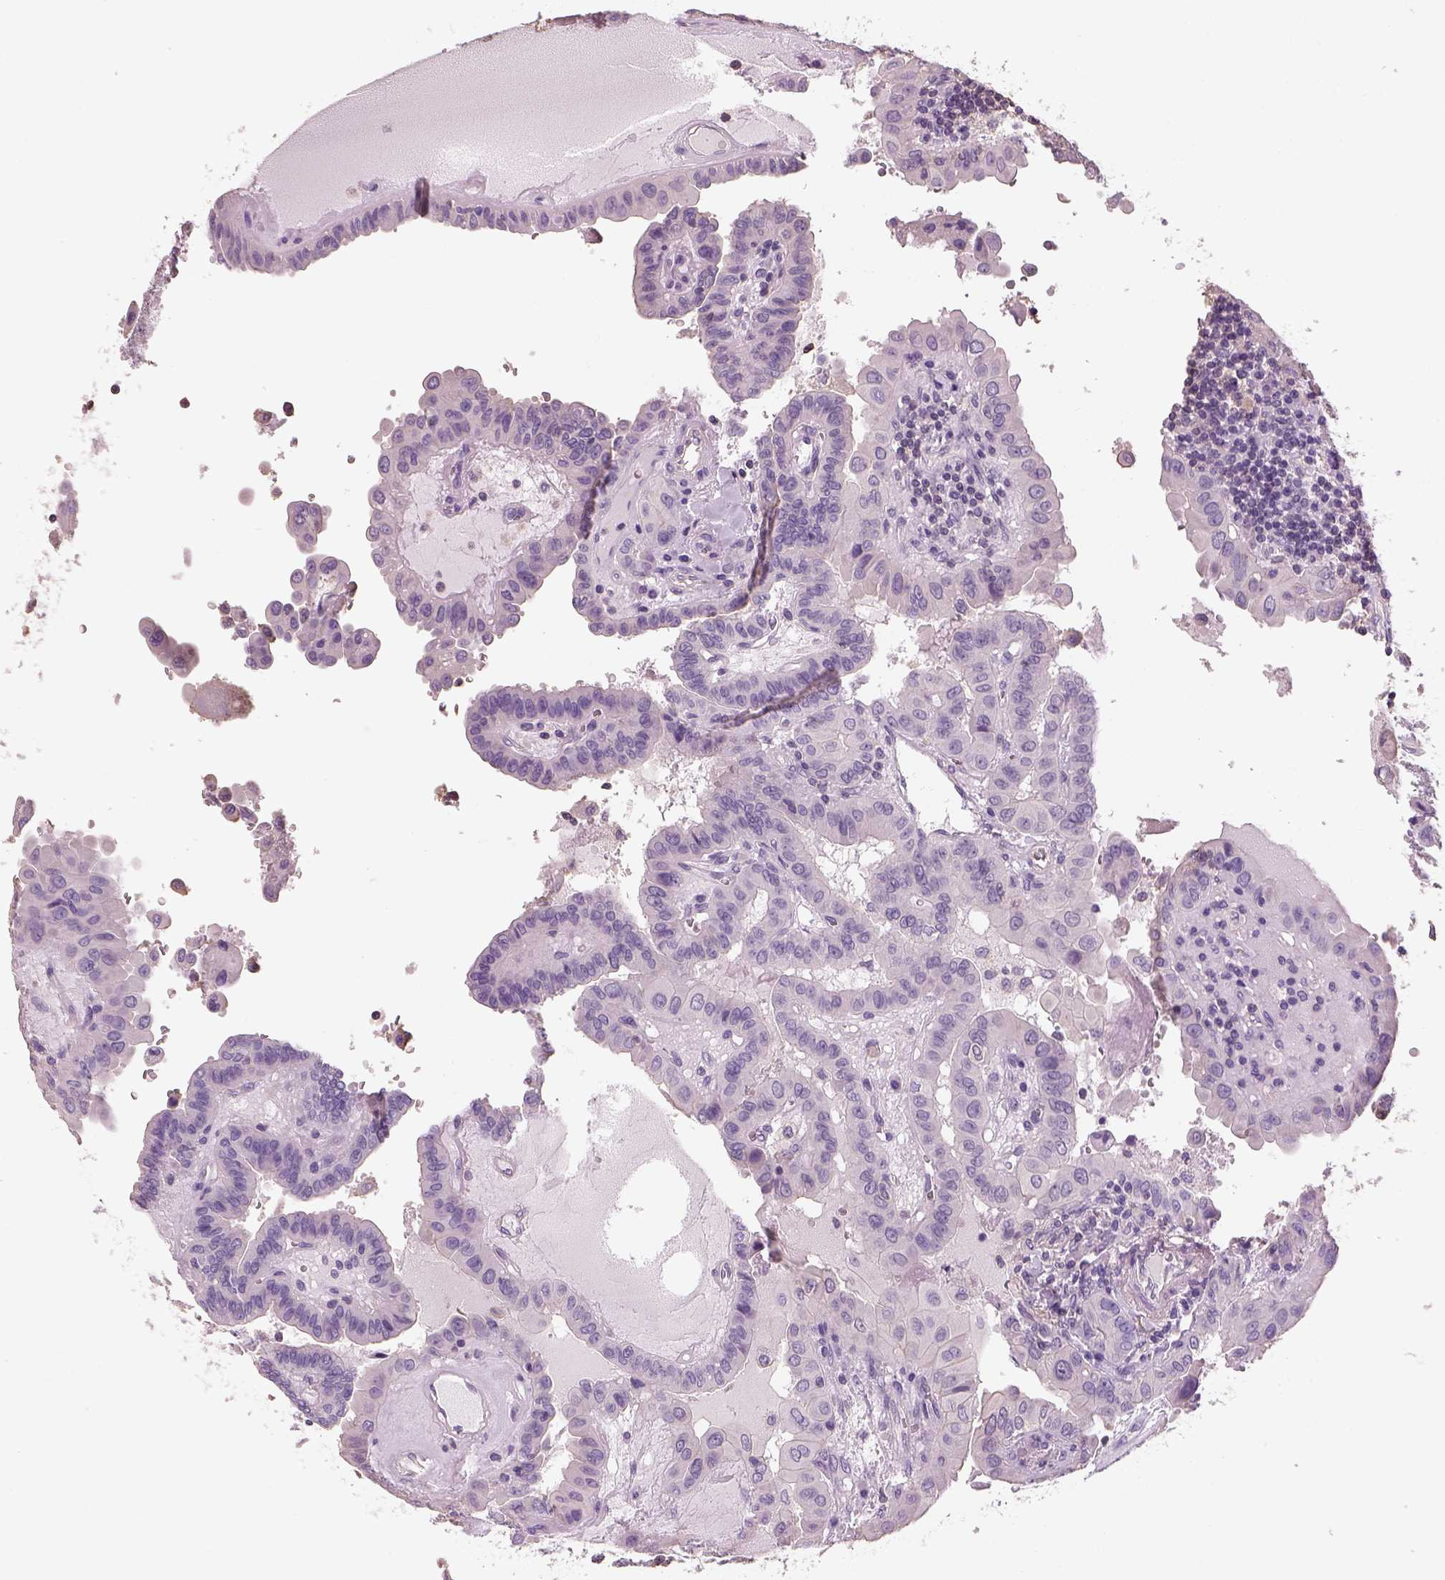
{"staining": {"intensity": "negative", "quantity": "none", "location": "none"}, "tissue": "thyroid cancer", "cell_type": "Tumor cells", "image_type": "cancer", "snomed": [{"axis": "morphology", "description": "Papillary adenocarcinoma, NOS"}, {"axis": "topography", "description": "Thyroid gland"}], "caption": "Thyroid papillary adenocarcinoma stained for a protein using immunohistochemistry shows no positivity tumor cells.", "gene": "OTUD6A", "patient": {"sex": "female", "age": 37}}